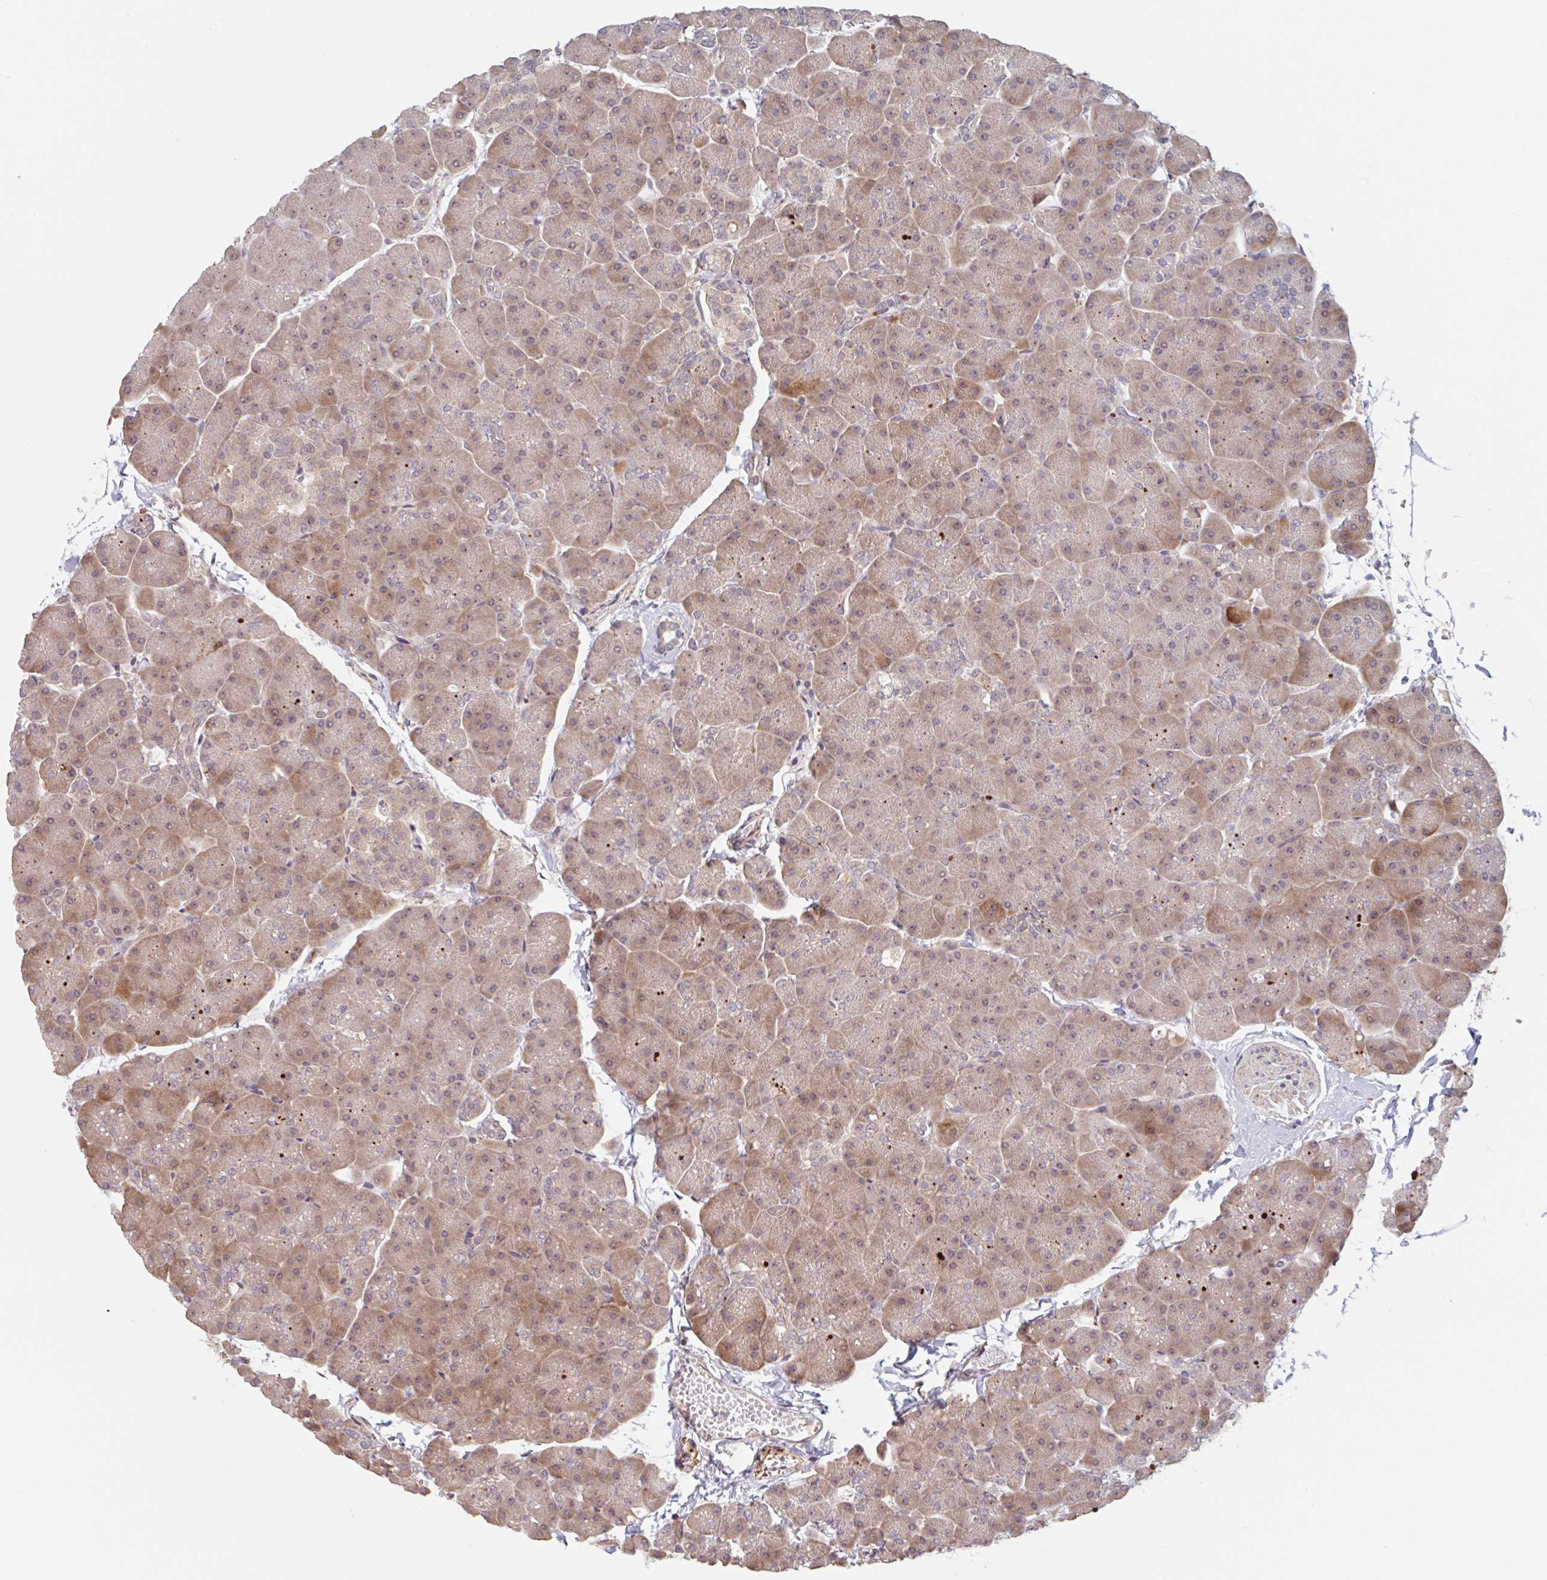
{"staining": {"intensity": "moderate", "quantity": ">75%", "location": "cytoplasmic/membranous"}, "tissue": "pancreas", "cell_type": "Exocrine glandular cells", "image_type": "normal", "snomed": [{"axis": "morphology", "description": "Normal tissue, NOS"}, {"axis": "topography", "description": "Pancreas"}], "caption": "Exocrine glandular cells demonstrate medium levels of moderate cytoplasmic/membranous positivity in approximately >75% of cells in unremarkable human pancreas.", "gene": "NUB1", "patient": {"sex": "male", "age": 35}}